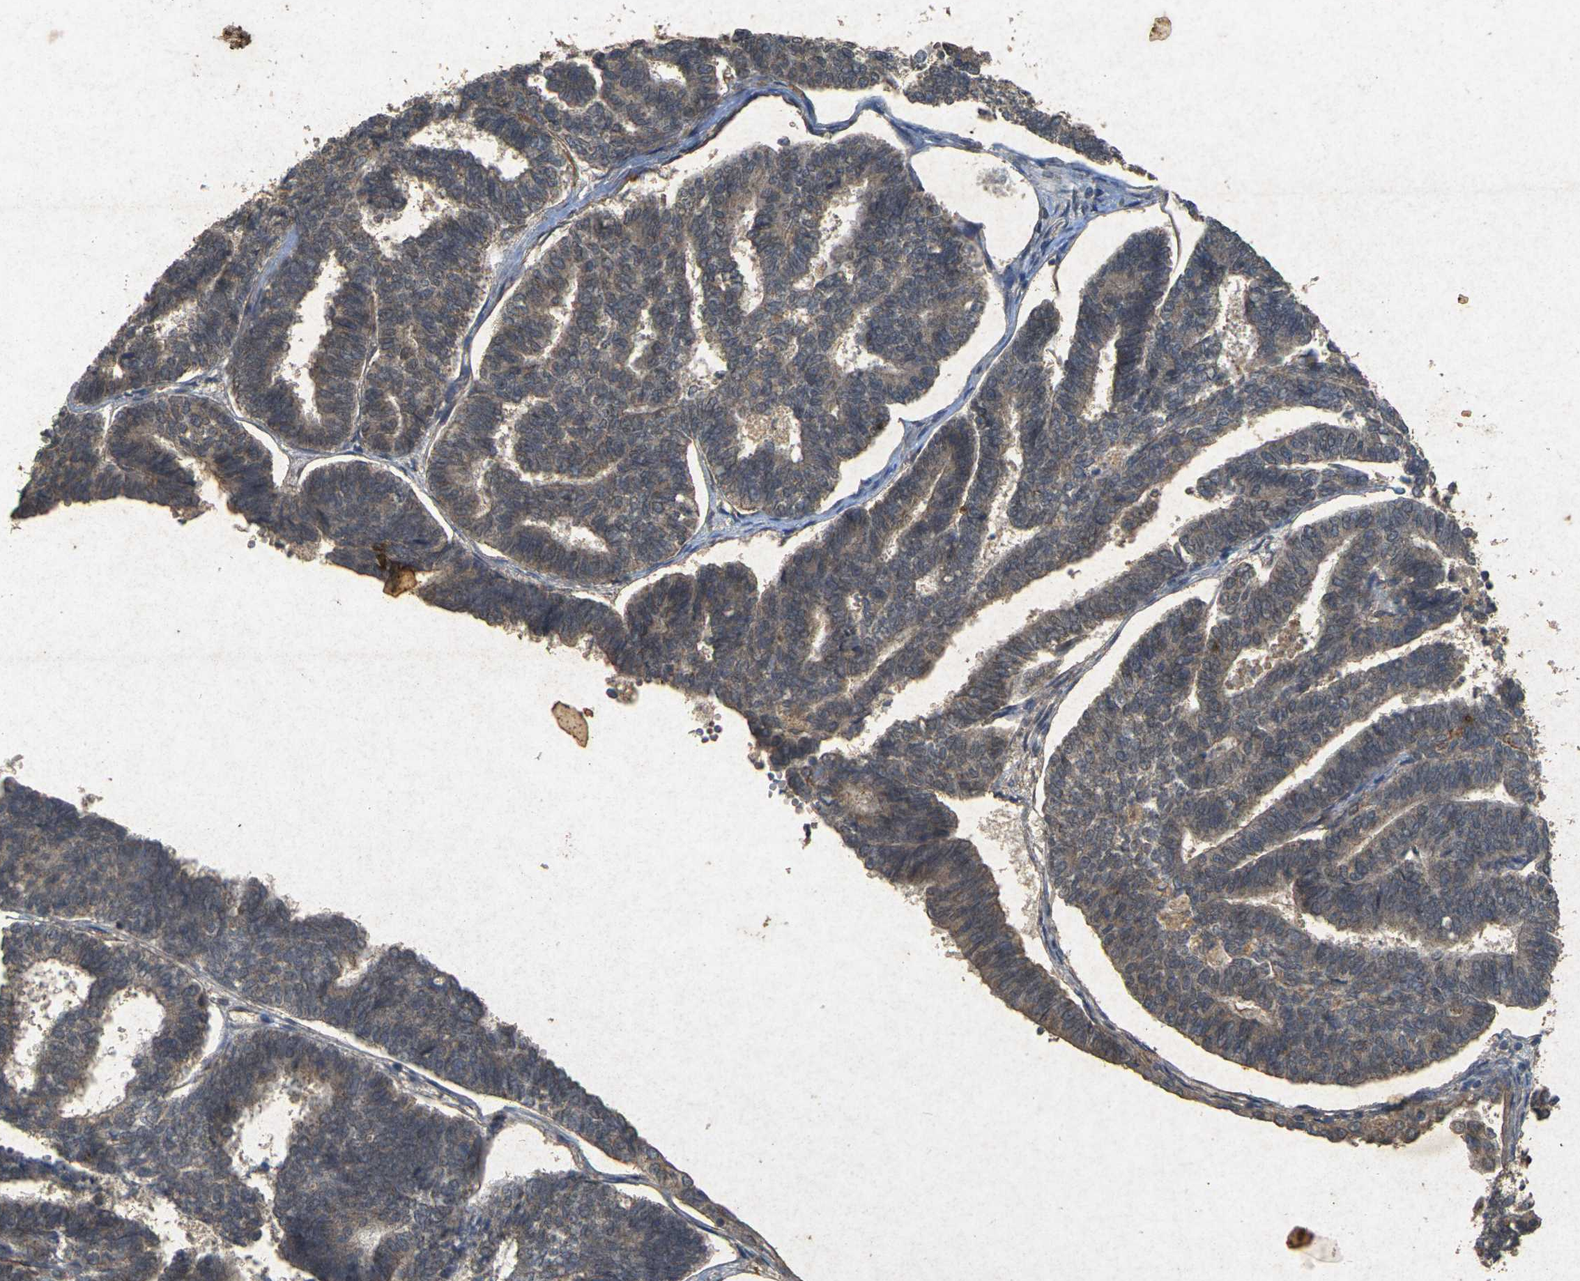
{"staining": {"intensity": "moderate", "quantity": ">75%", "location": "cytoplasmic/membranous"}, "tissue": "endometrial cancer", "cell_type": "Tumor cells", "image_type": "cancer", "snomed": [{"axis": "morphology", "description": "Adenocarcinoma, NOS"}, {"axis": "topography", "description": "Endometrium"}], "caption": "Brown immunohistochemical staining in human endometrial cancer (adenocarcinoma) shows moderate cytoplasmic/membranous expression in about >75% of tumor cells.", "gene": "ERN1", "patient": {"sex": "female", "age": 70}}